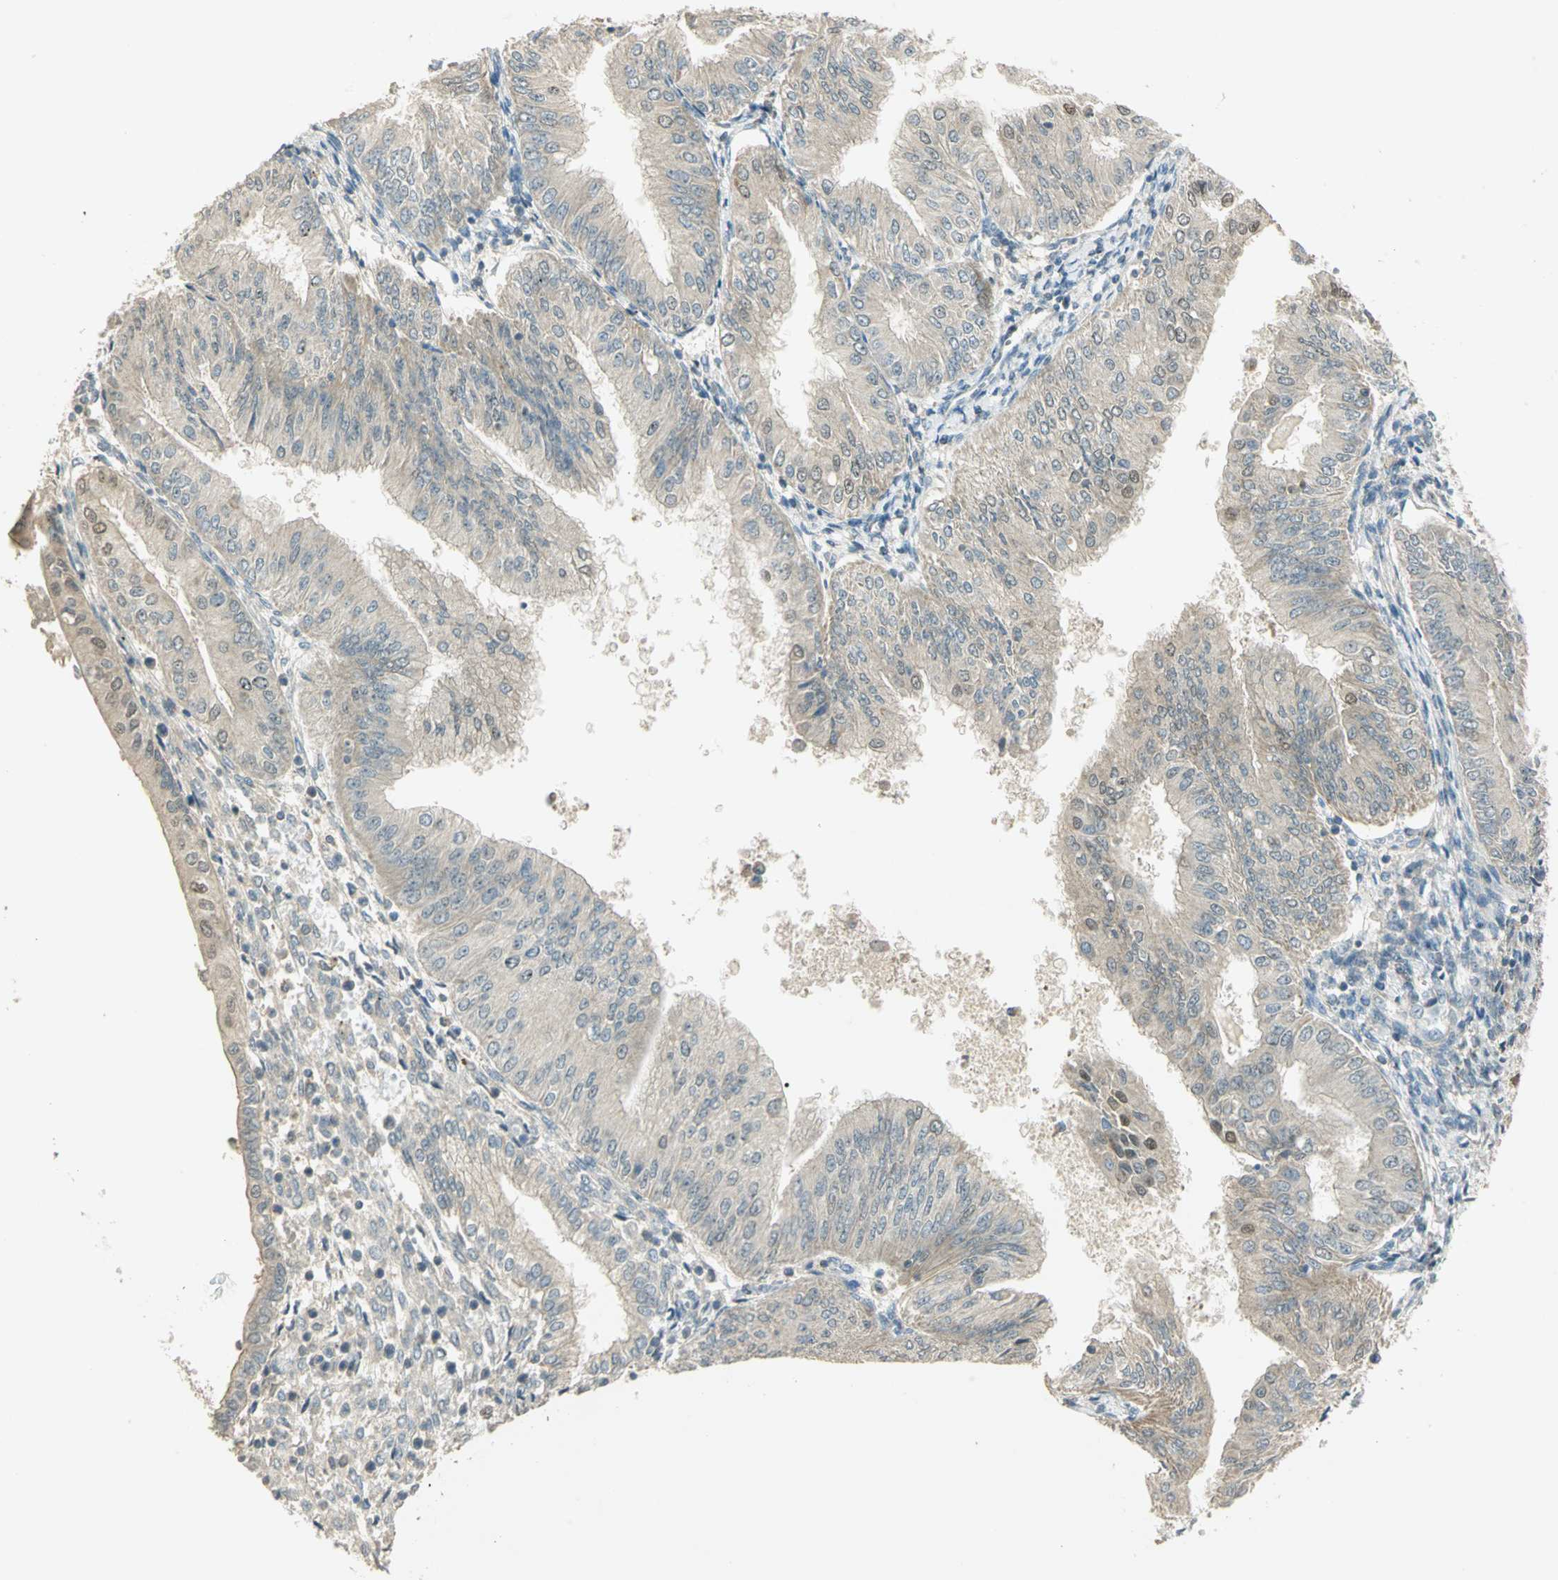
{"staining": {"intensity": "weak", "quantity": "25%-75%", "location": "cytoplasmic/membranous,nuclear"}, "tissue": "endometrial cancer", "cell_type": "Tumor cells", "image_type": "cancer", "snomed": [{"axis": "morphology", "description": "Adenocarcinoma, NOS"}, {"axis": "topography", "description": "Endometrium"}], "caption": "Brown immunohistochemical staining in endometrial cancer exhibits weak cytoplasmic/membranous and nuclear expression in approximately 25%-75% of tumor cells. The staining was performed using DAB (3,3'-diaminobenzidine), with brown indicating positive protein expression. Nuclei are stained blue with hematoxylin.", "gene": "BIRC2", "patient": {"sex": "female", "age": 53}}